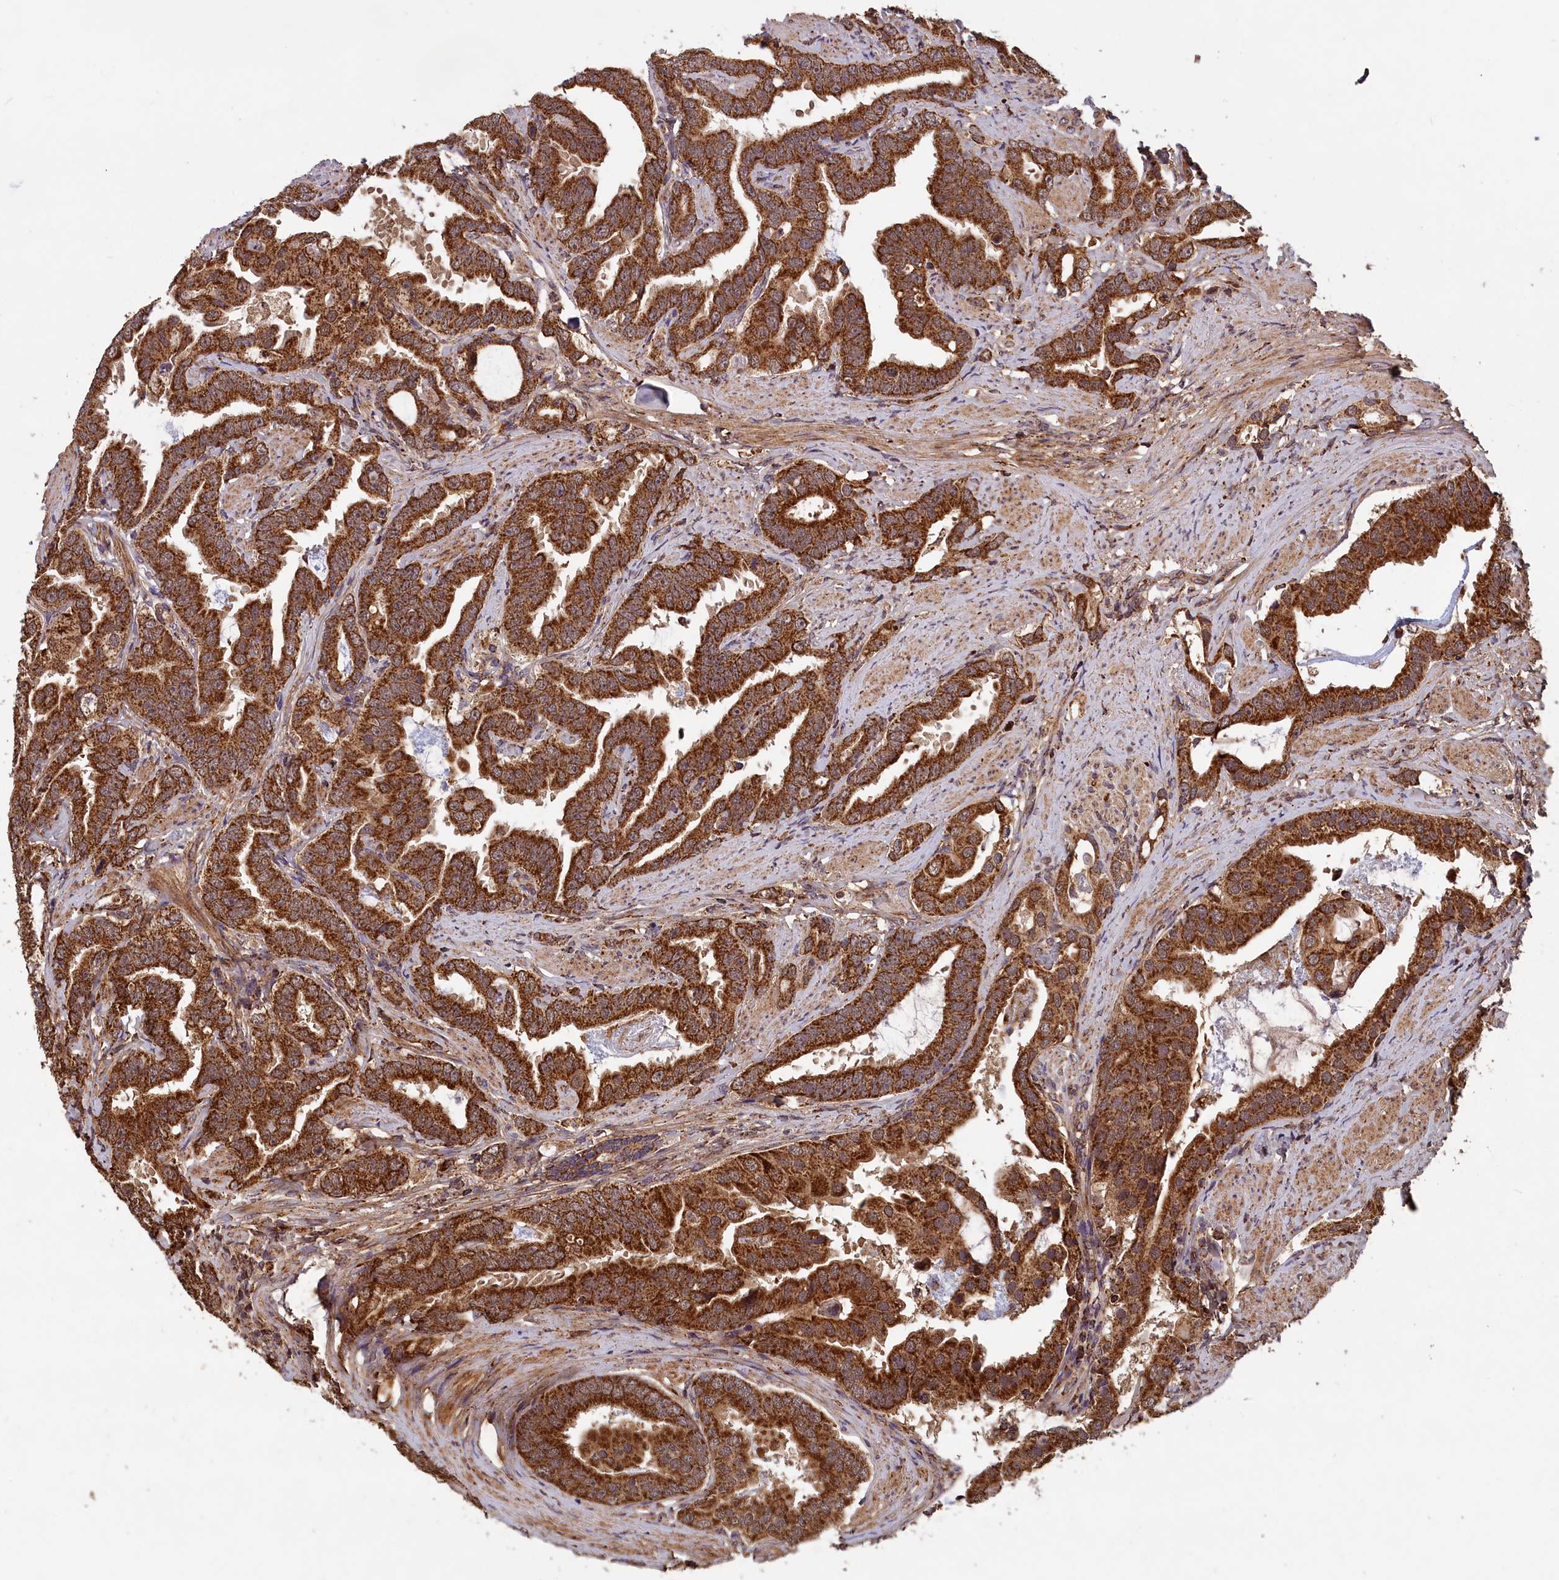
{"staining": {"intensity": "strong", "quantity": ">75%", "location": "cytoplasmic/membranous"}, "tissue": "prostate cancer", "cell_type": "Tumor cells", "image_type": "cancer", "snomed": [{"axis": "morphology", "description": "Adenocarcinoma, Low grade"}, {"axis": "topography", "description": "Prostate"}], "caption": "DAB immunohistochemical staining of adenocarcinoma (low-grade) (prostate) displays strong cytoplasmic/membranous protein expression in approximately >75% of tumor cells.", "gene": "CCDC15", "patient": {"sex": "male", "age": 71}}